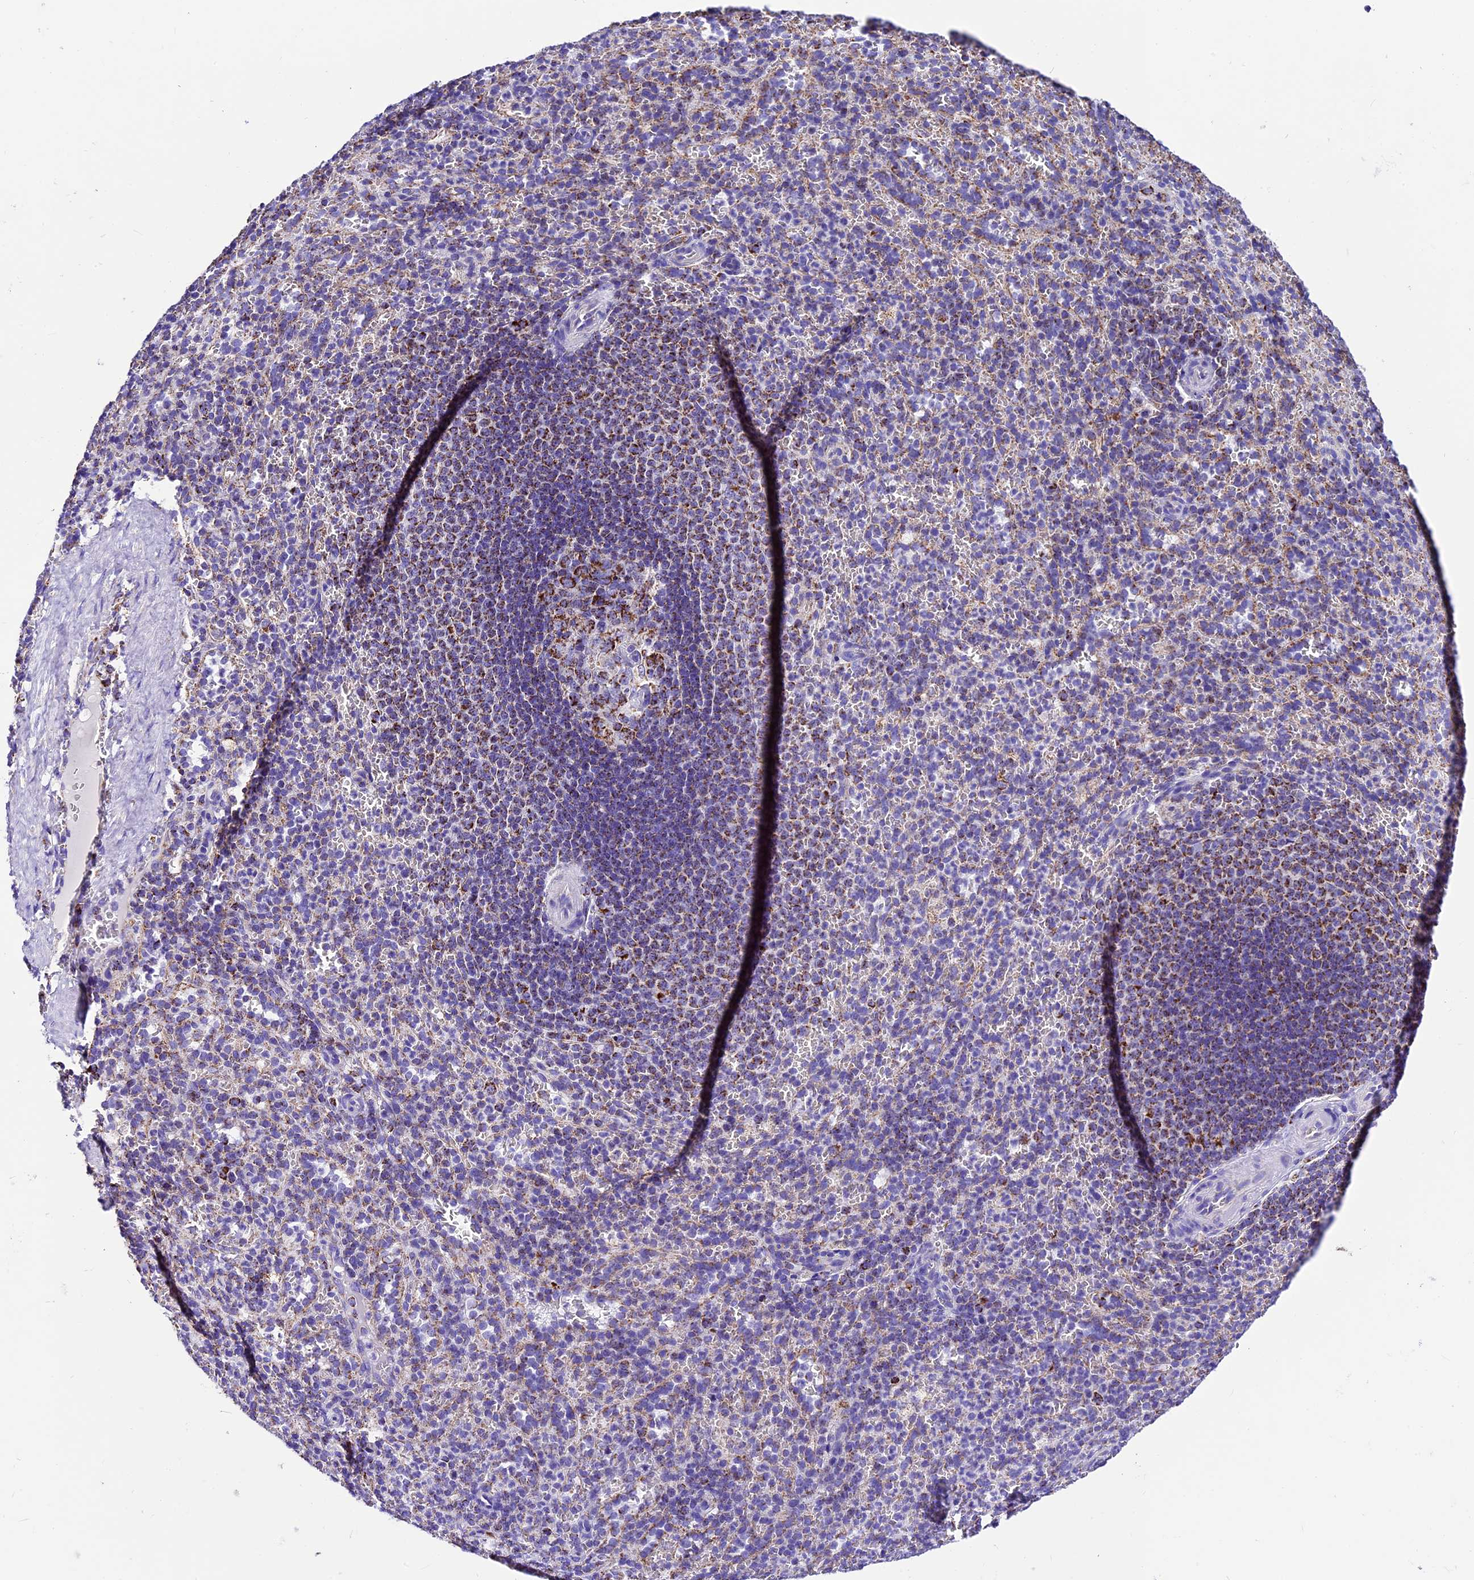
{"staining": {"intensity": "moderate", "quantity": "<25%", "location": "cytoplasmic/membranous"}, "tissue": "spleen", "cell_type": "Cells in red pulp", "image_type": "normal", "snomed": [{"axis": "morphology", "description": "Normal tissue, NOS"}, {"axis": "topography", "description": "Spleen"}], "caption": "This micrograph exhibits benign spleen stained with IHC to label a protein in brown. The cytoplasmic/membranous of cells in red pulp show moderate positivity for the protein. Nuclei are counter-stained blue.", "gene": "DCAF5", "patient": {"sex": "female", "age": 21}}